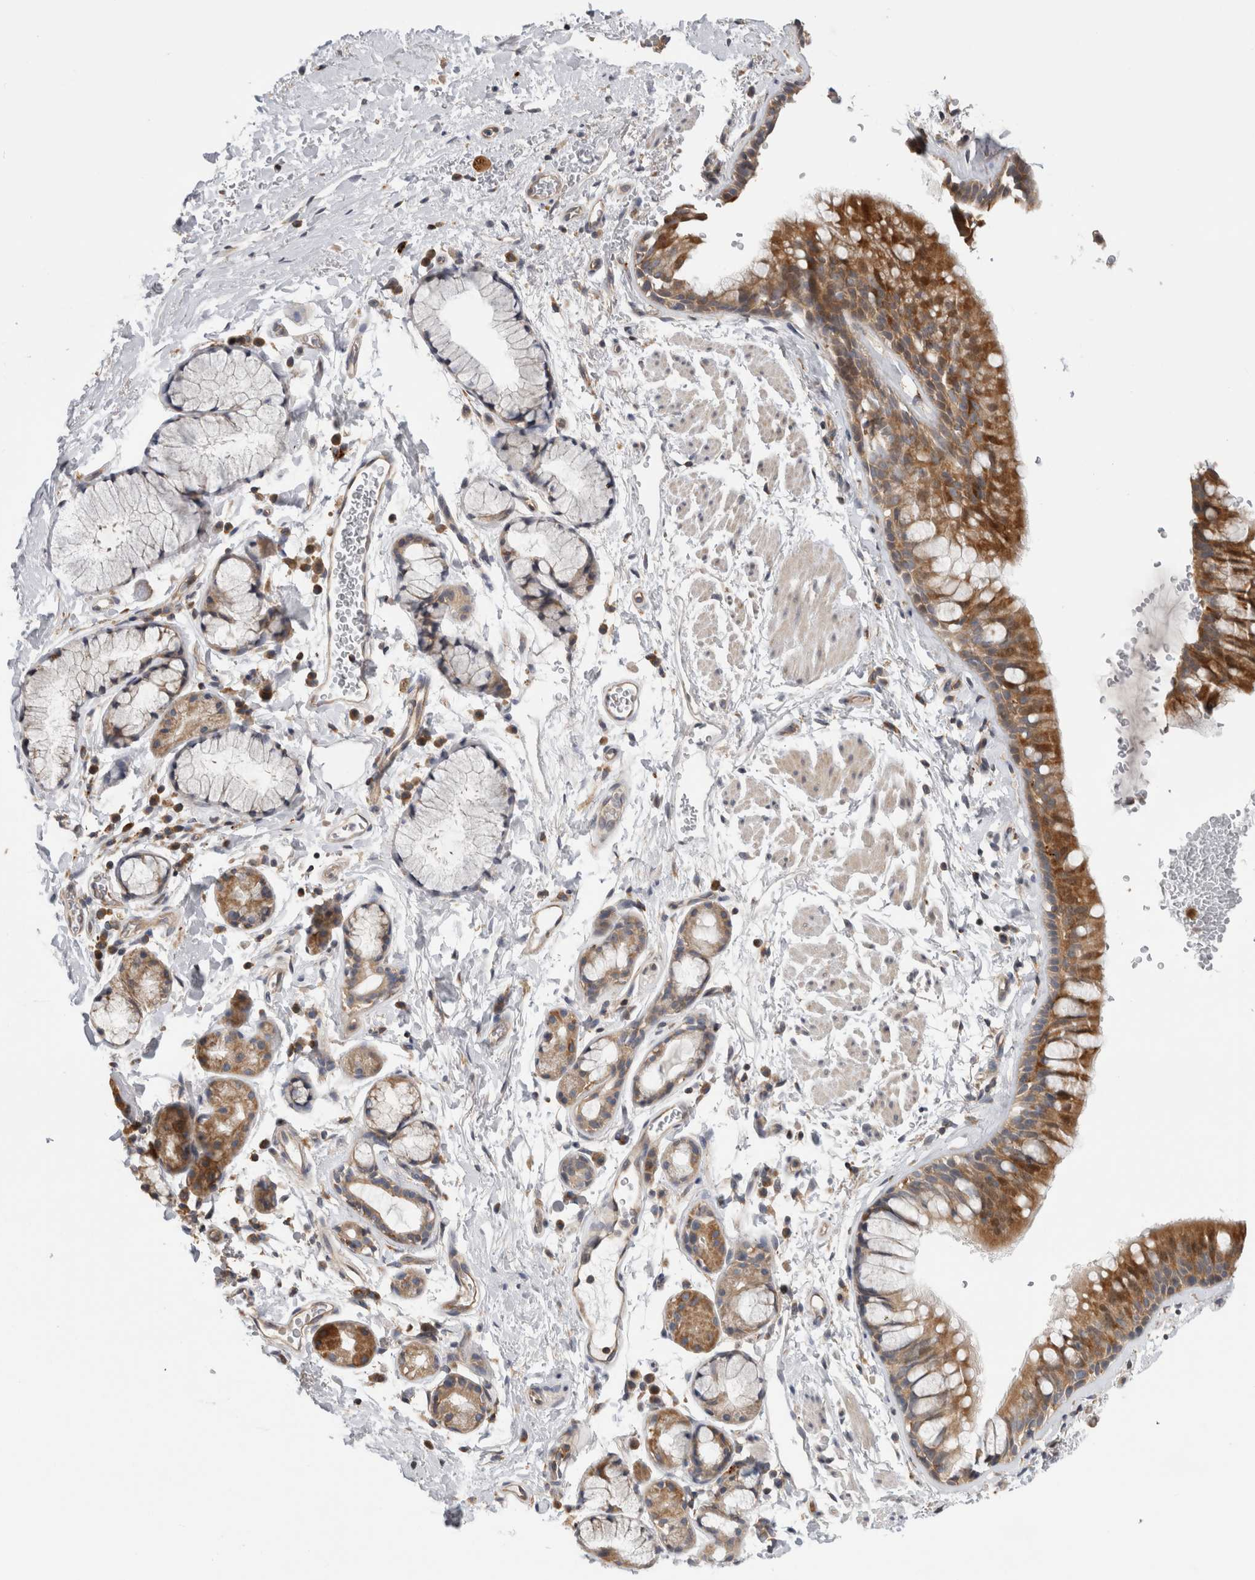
{"staining": {"intensity": "moderate", "quantity": ">75%", "location": "cytoplasmic/membranous"}, "tissue": "bronchus", "cell_type": "Respiratory epithelial cells", "image_type": "normal", "snomed": [{"axis": "morphology", "description": "Normal tissue, NOS"}, {"axis": "topography", "description": "Cartilage tissue"}, {"axis": "topography", "description": "Bronchus"}], "caption": "Immunohistochemical staining of benign bronchus shows >75% levels of moderate cytoplasmic/membranous protein staining in approximately >75% of respiratory epithelial cells.", "gene": "GRIK2", "patient": {"sex": "female", "age": 53}}